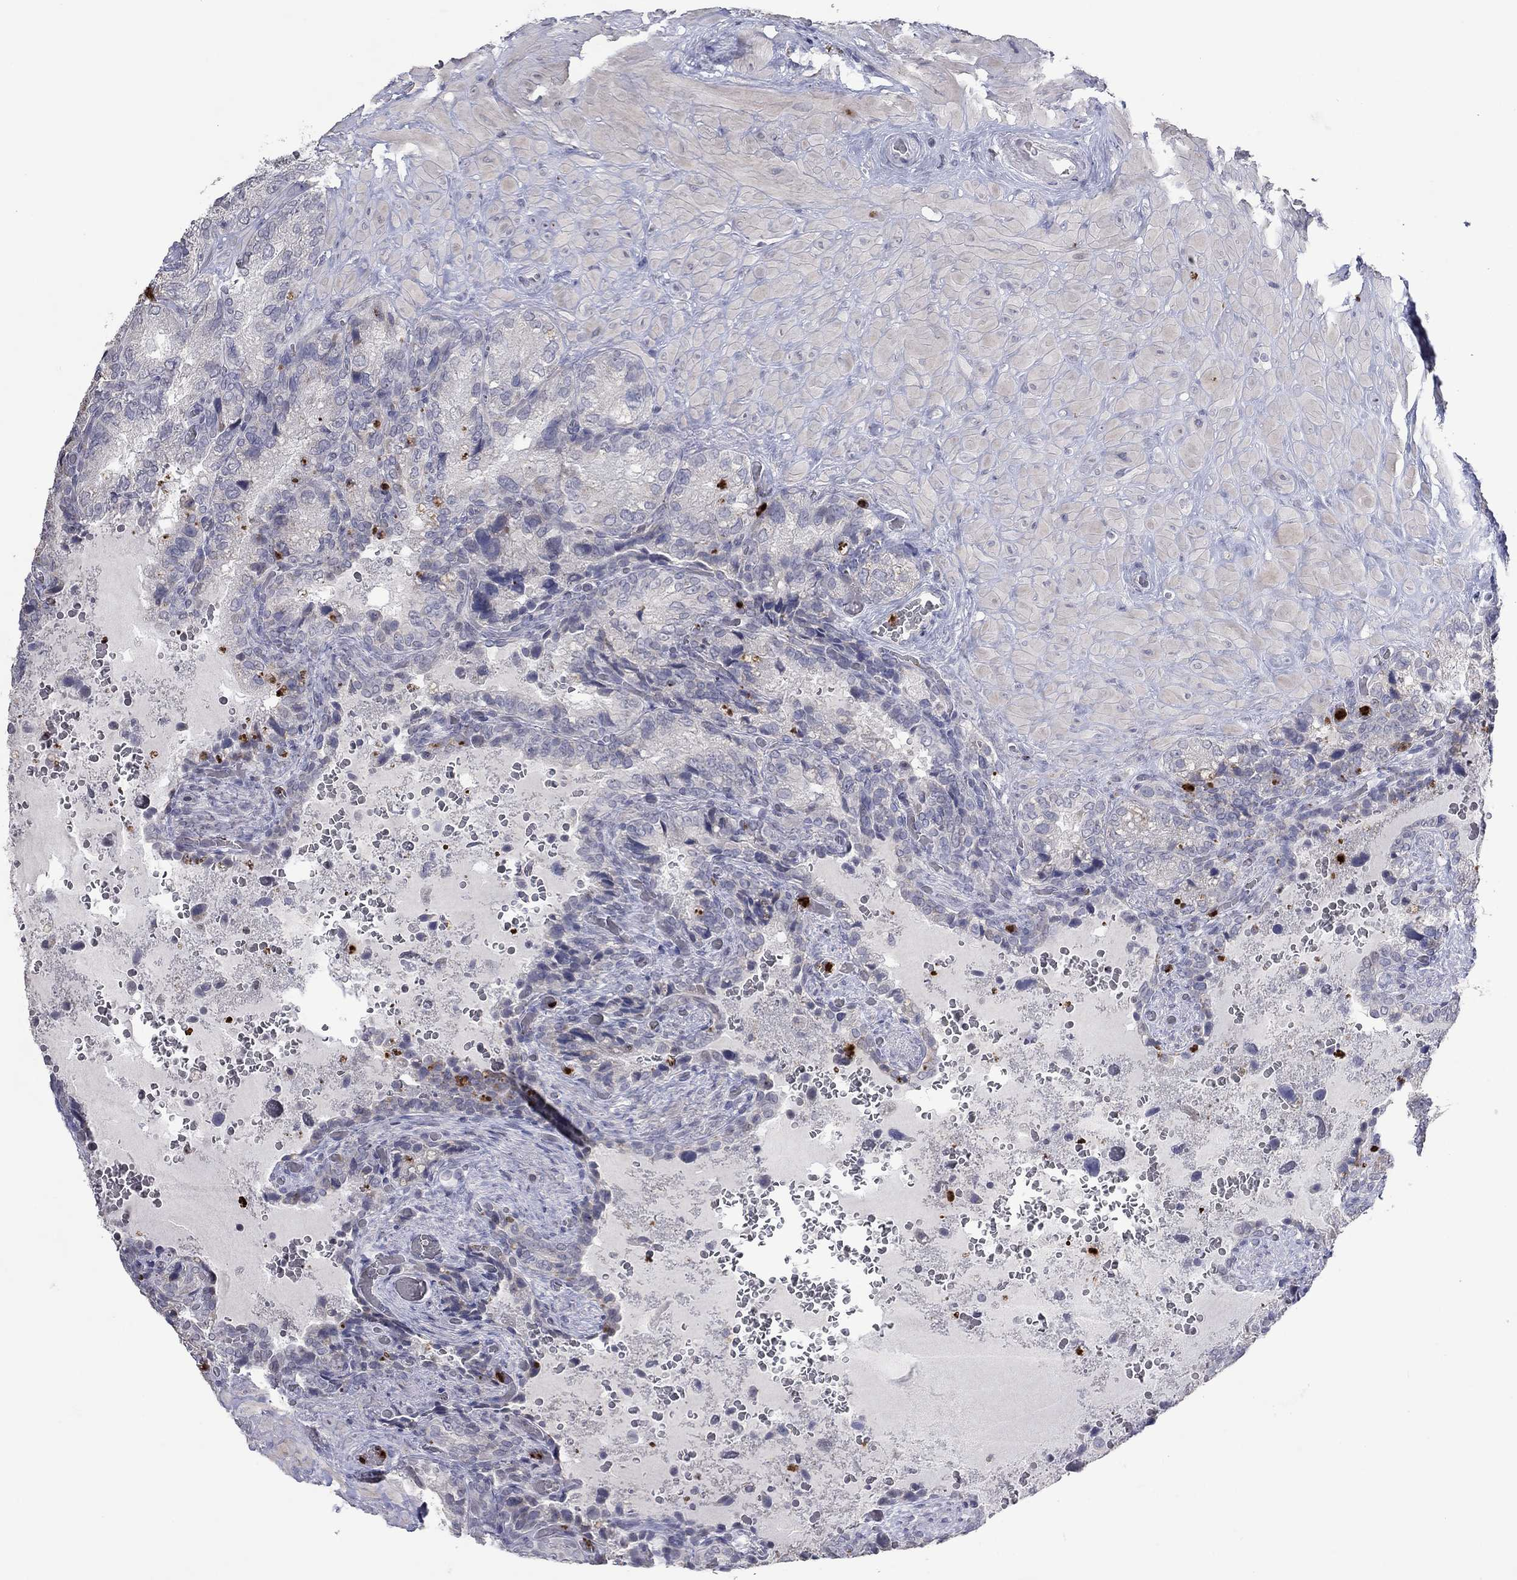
{"staining": {"intensity": "negative", "quantity": "none", "location": "none"}, "tissue": "prostate cancer", "cell_type": "Tumor cells", "image_type": "cancer", "snomed": [{"axis": "morphology", "description": "Adenocarcinoma, NOS"}, {"axis": "topography", "description": "Prostate and seminal vesicle, NOS"}], "caption": "High magnification brightfield microscopy of prostate adenocarcinoma stained with DAB (3,3'-diaminobenzidine) (brown) and counterstained with hematoxylin (blue): tumor cells show no significant positivity.", "gene": "CCL5", "patient": {"sex": "male", "age": 62}}